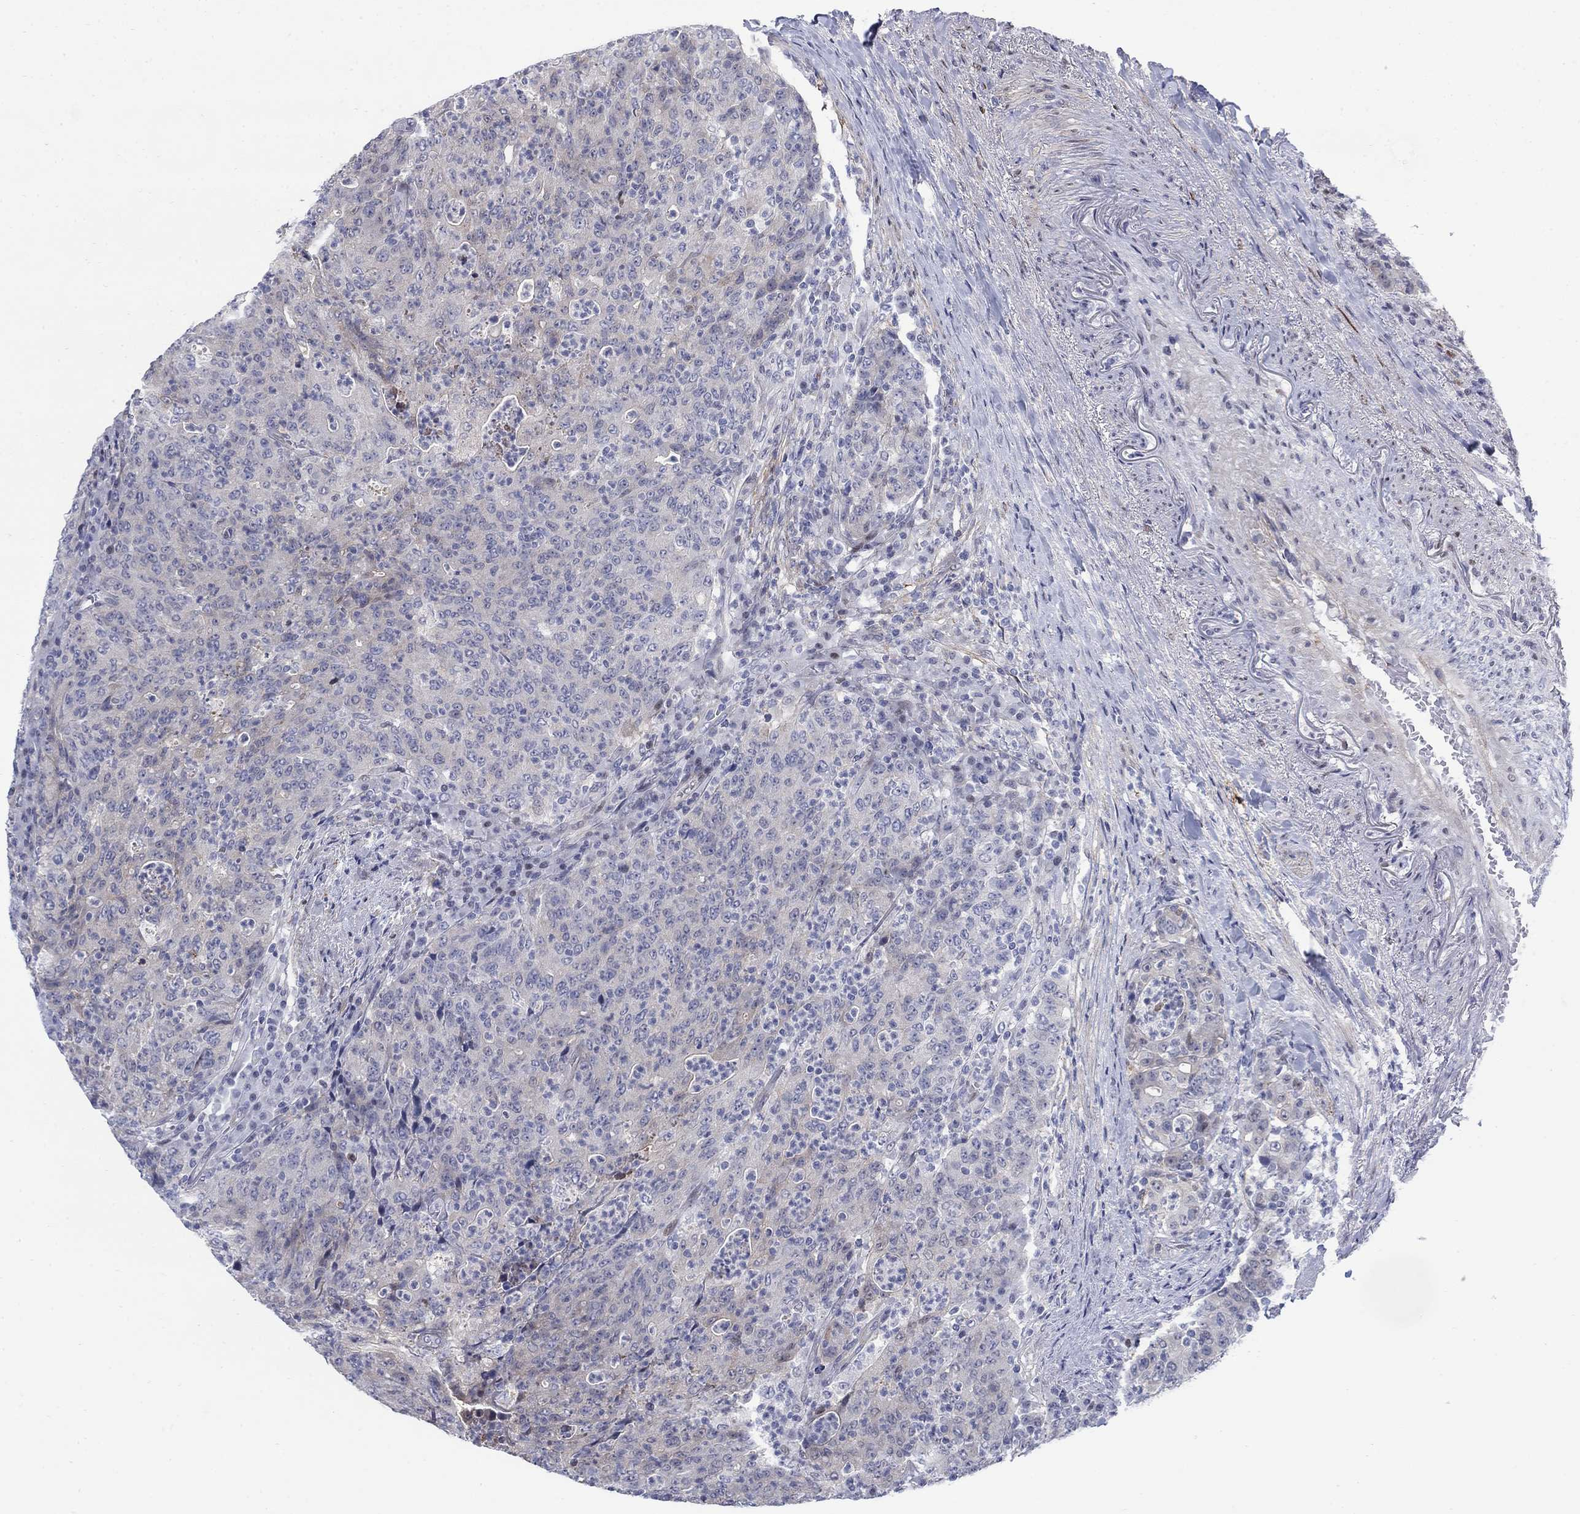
{"staining": {"intensity": "negative", "quantity": "none", "location": "none"}, "tissue": "colorectal cancer", "cell_type": "Tumor cells", "image_type": "cancer", "snomed": [{"axis": "morphology", "description": "Adenocarcinoma, NOS"}, {"axis": "topography", "description": "Colon"}], "caption": "Immunohistochemical staining of human colorectal adenocarcinoma reveals no significant expression in tumor cells. Nuclei are stained in blue.", "gene": "MYO3A", "patient": {"sex": "male", "age": 70}}